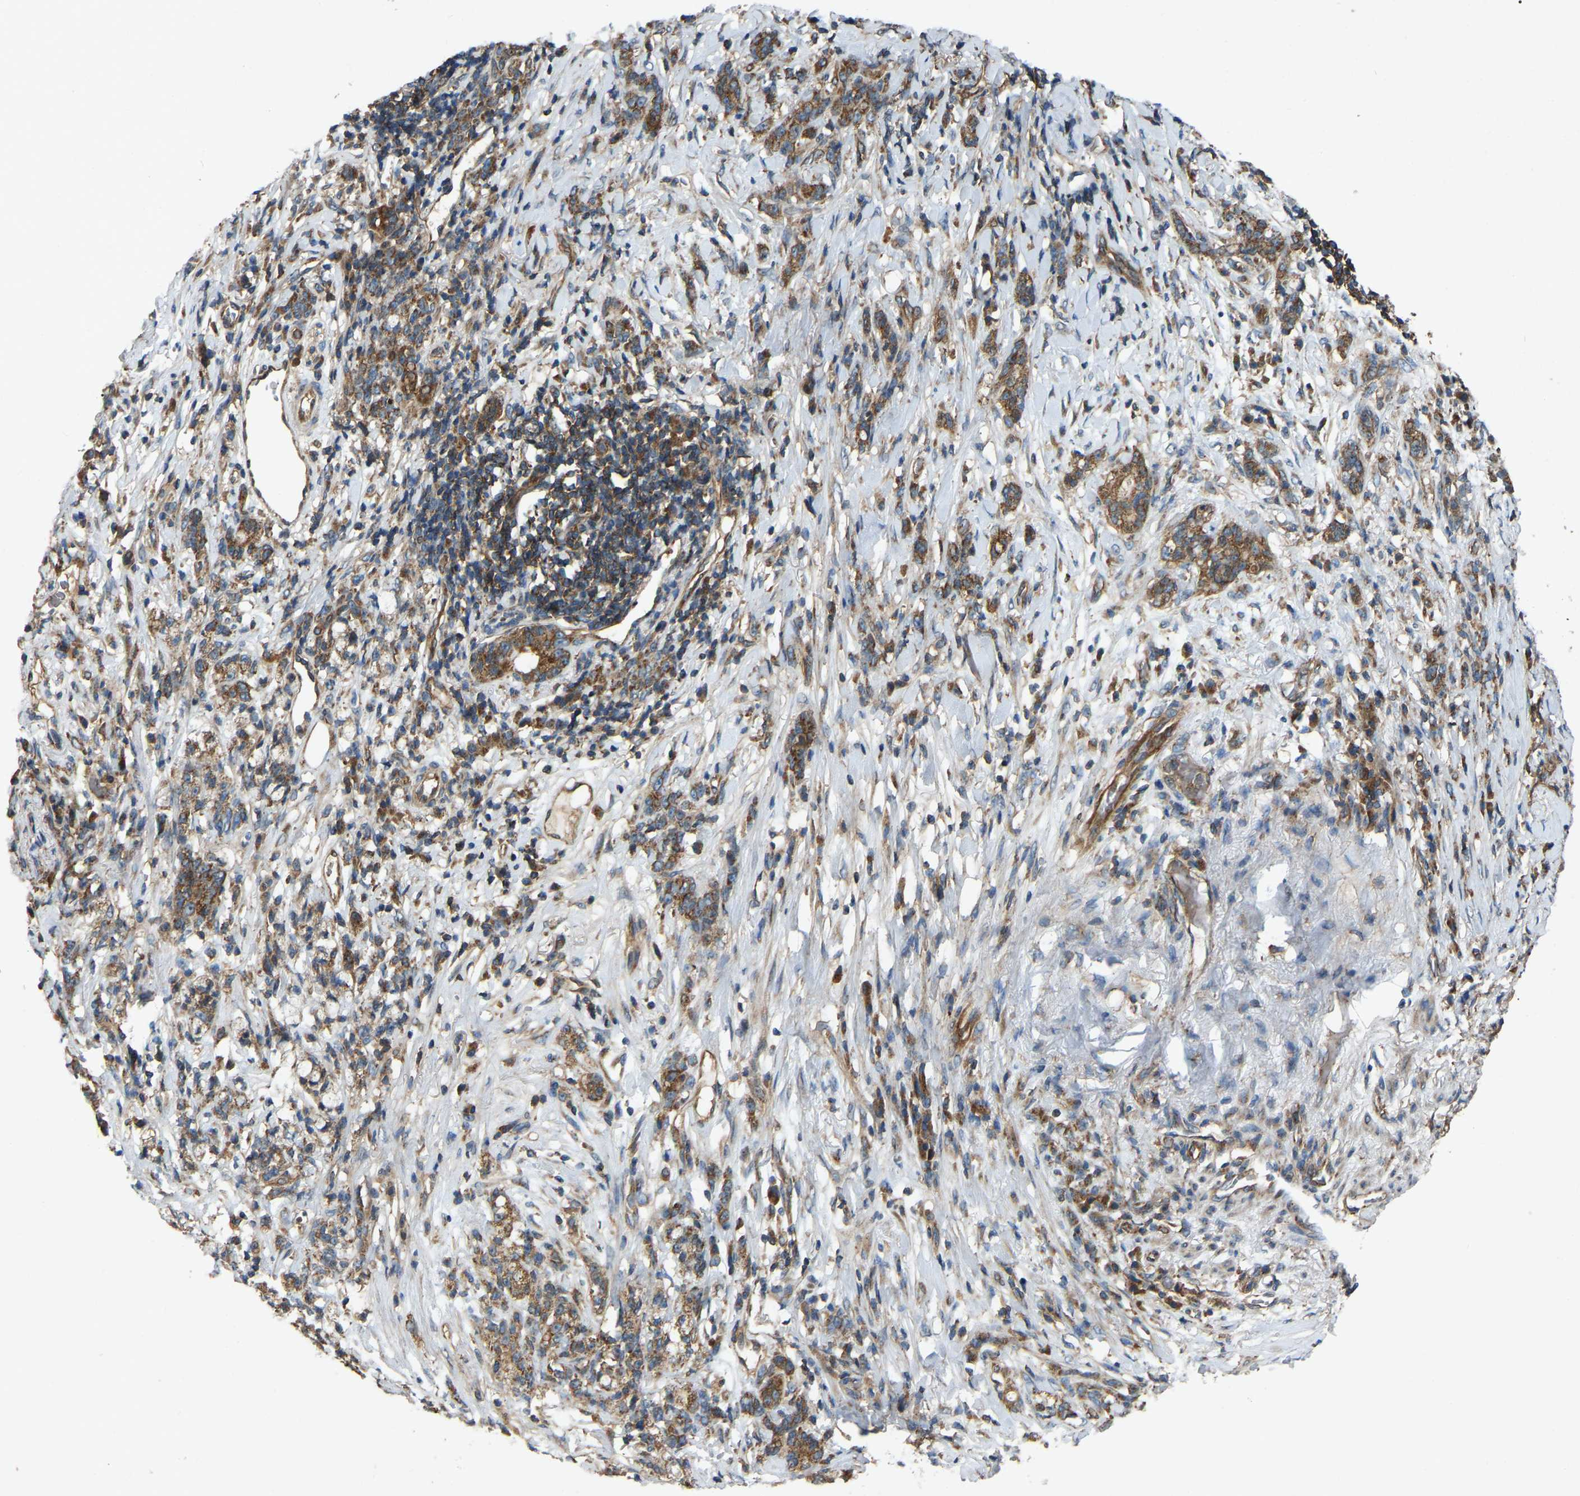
{"staining": {"intensity": "moderate", "quantity": ">75%", "location": "cytoplasmic/membranous"}, "tissue": "stomach cancer", "cell_type": "Tumor cells", "image_type": "cancer", "snomed": [{"axis": "morphology", "description": "Adenocarcinoma, NOS"}, {"axis": "topography", "description": "Stomach, lower"}], "caption": "About >75% of tumor cells in human adenocarcinoma (stomach) exhibit moderate cytoplasmic/membranous protein expression as visualized by brown immunohistochemical staining.", "gene": "SAMD9L", "patient": {"sex": "male", "age": 88}}